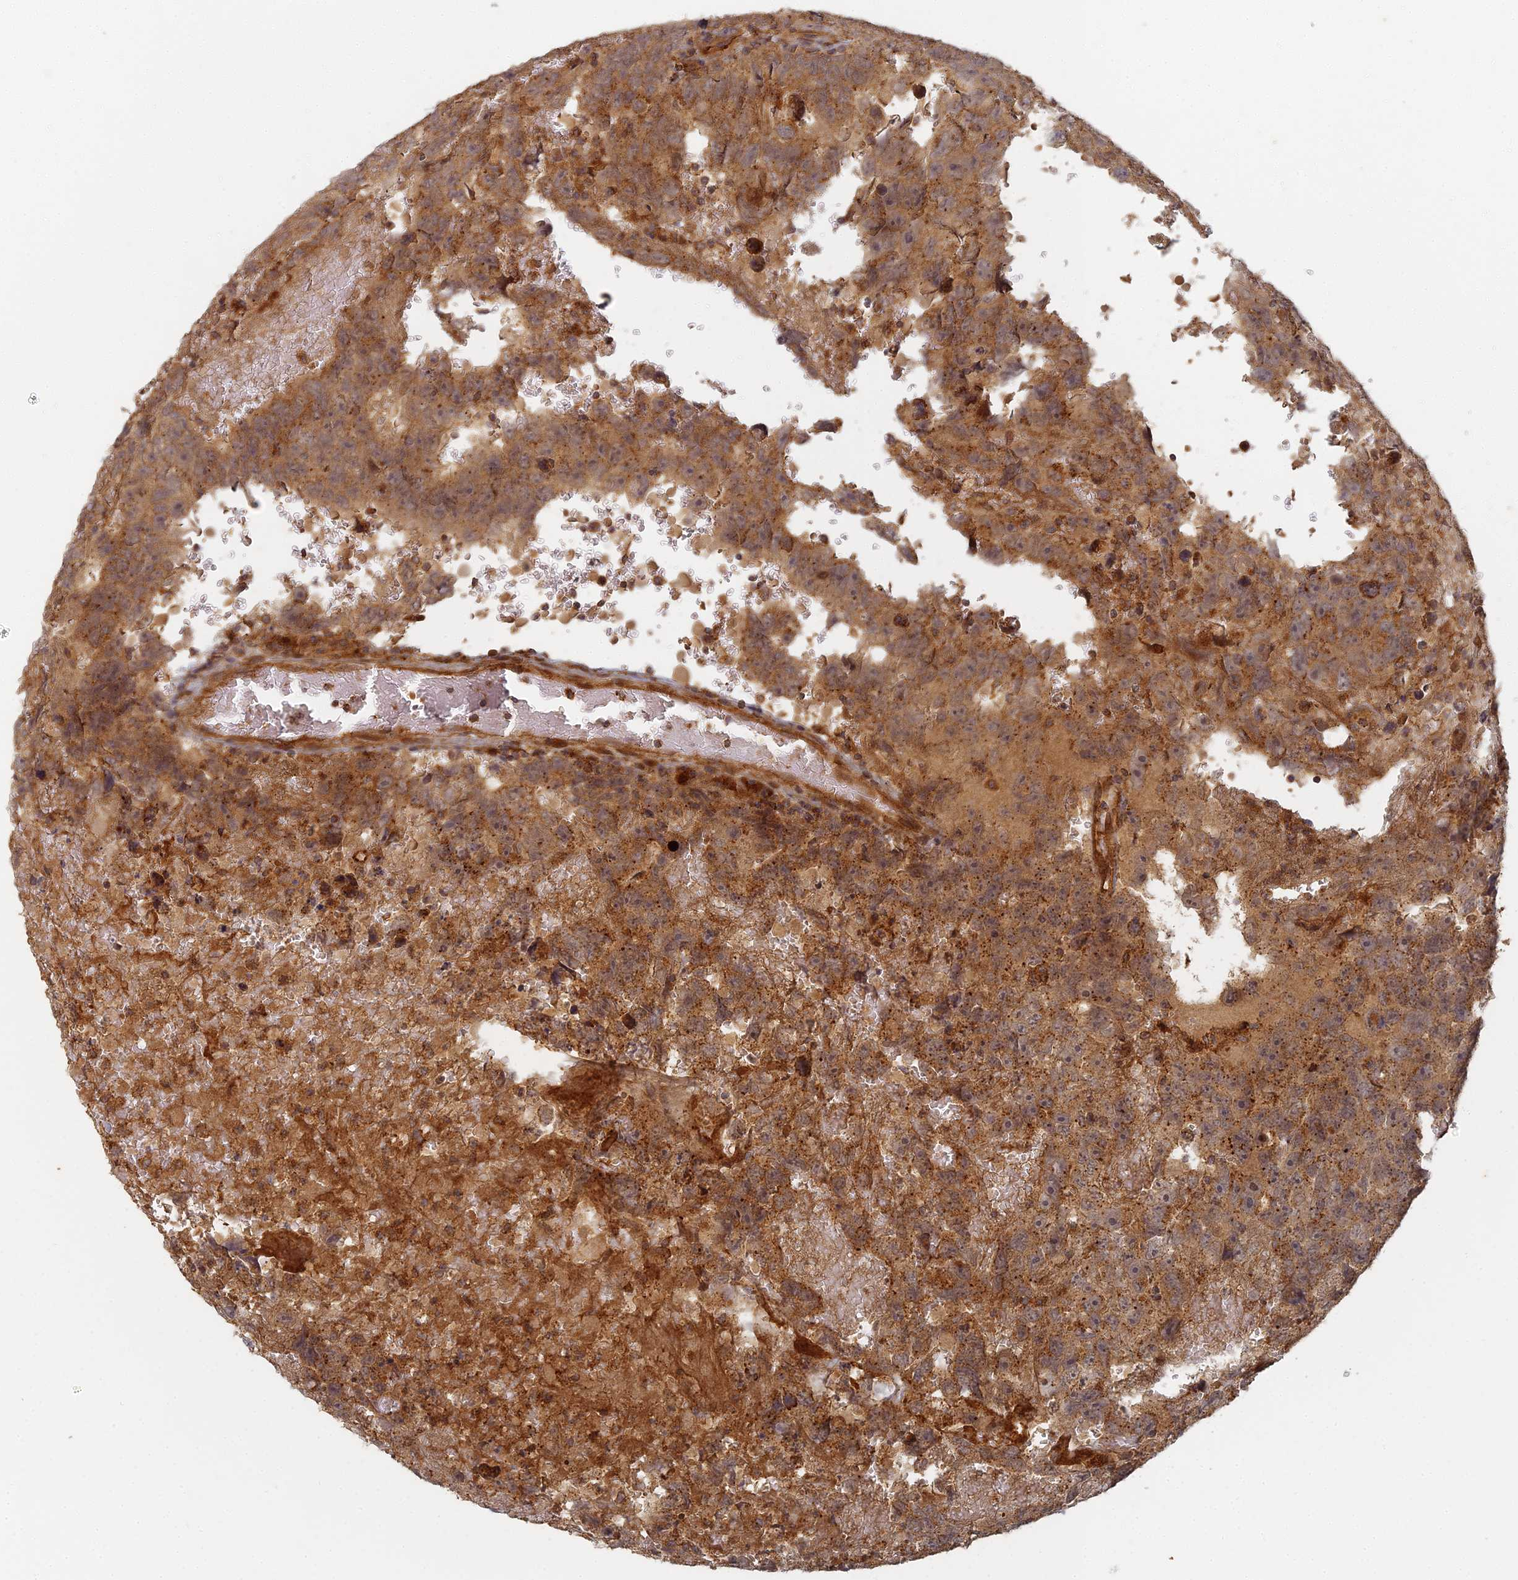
{"staining": {"intensity": "strong", "quantity": ">75%", "location": "cytoplasmic/membranous"}, "tissue": "testis cancer", "cell_type": "Tumor cells", "image_type": "cancer", "snomed": [{"axis": "morphology", "description": "Carcinoma, Embryonal, NOS"}, {"axis": "topography", "description": "Testis"}], "caption": "Embryonal carcinoma (testis) was stained to show a protein in brown. There is high levels of strong cytoplasmic/membranous staining in about >75% of tumor cells.", "gene": "INO80D", "patient": {"sex": "male", "age": 45}}